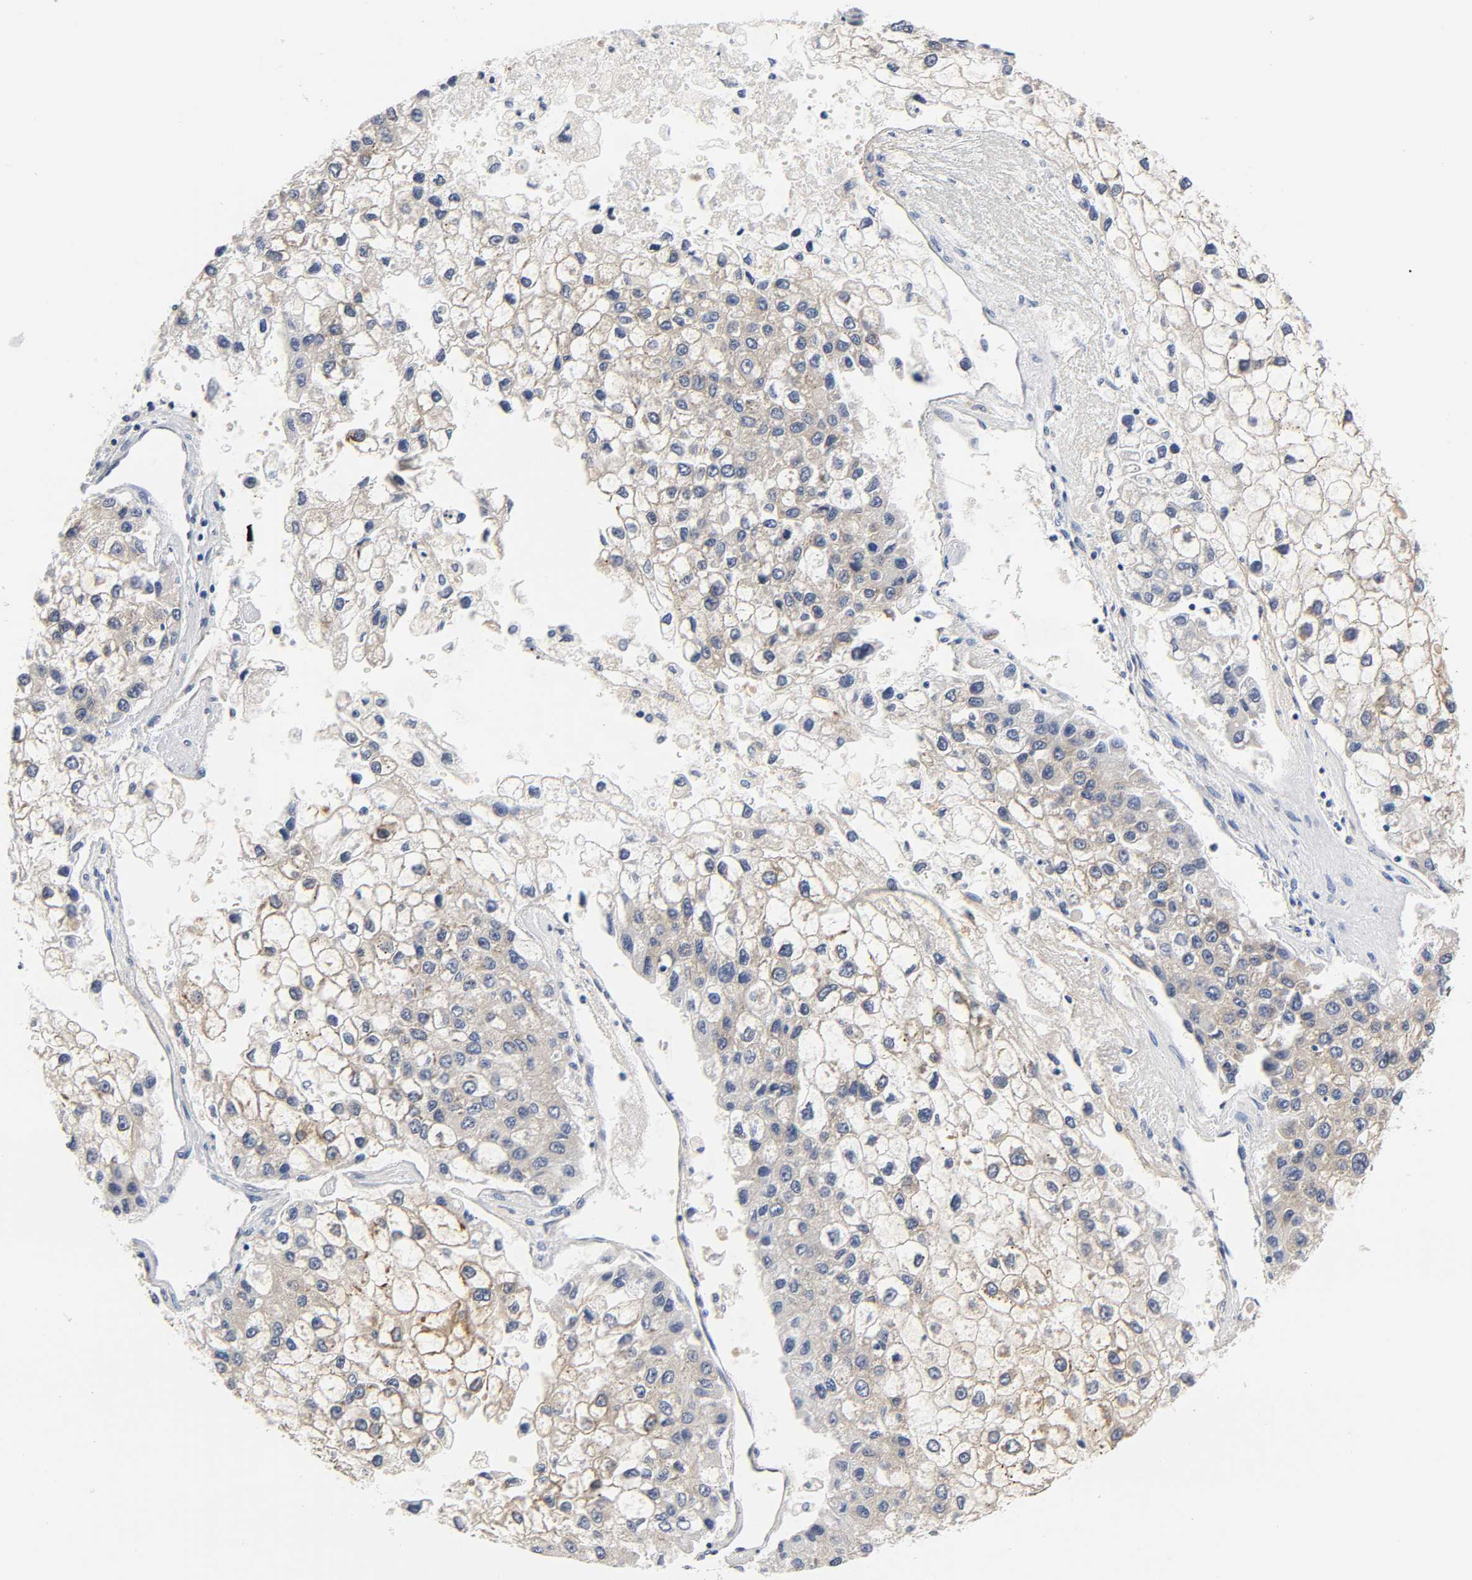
{"staining": {"intensity": "weak", "quantity": ">75%", "location": "cytoplasmic/membranous"}, "tissue": "liver cancer", "cell_type": "Tumor cells", "image_type": "cancer", "snomed": [{"axis": "morphology", "description": "Carcinoma, Hepatocellular, NOS"}, {"axis": "topography", "description": "Liver"}], "caption": "This histopathology image reveals IHC staining of human hepatocellular carcinoma (liver), with low weak cytoplasmic/membranous staining in approximately >75% of tumor cells.", "gene": "FYN", "patient": {"sex": "female", "age": 66}}